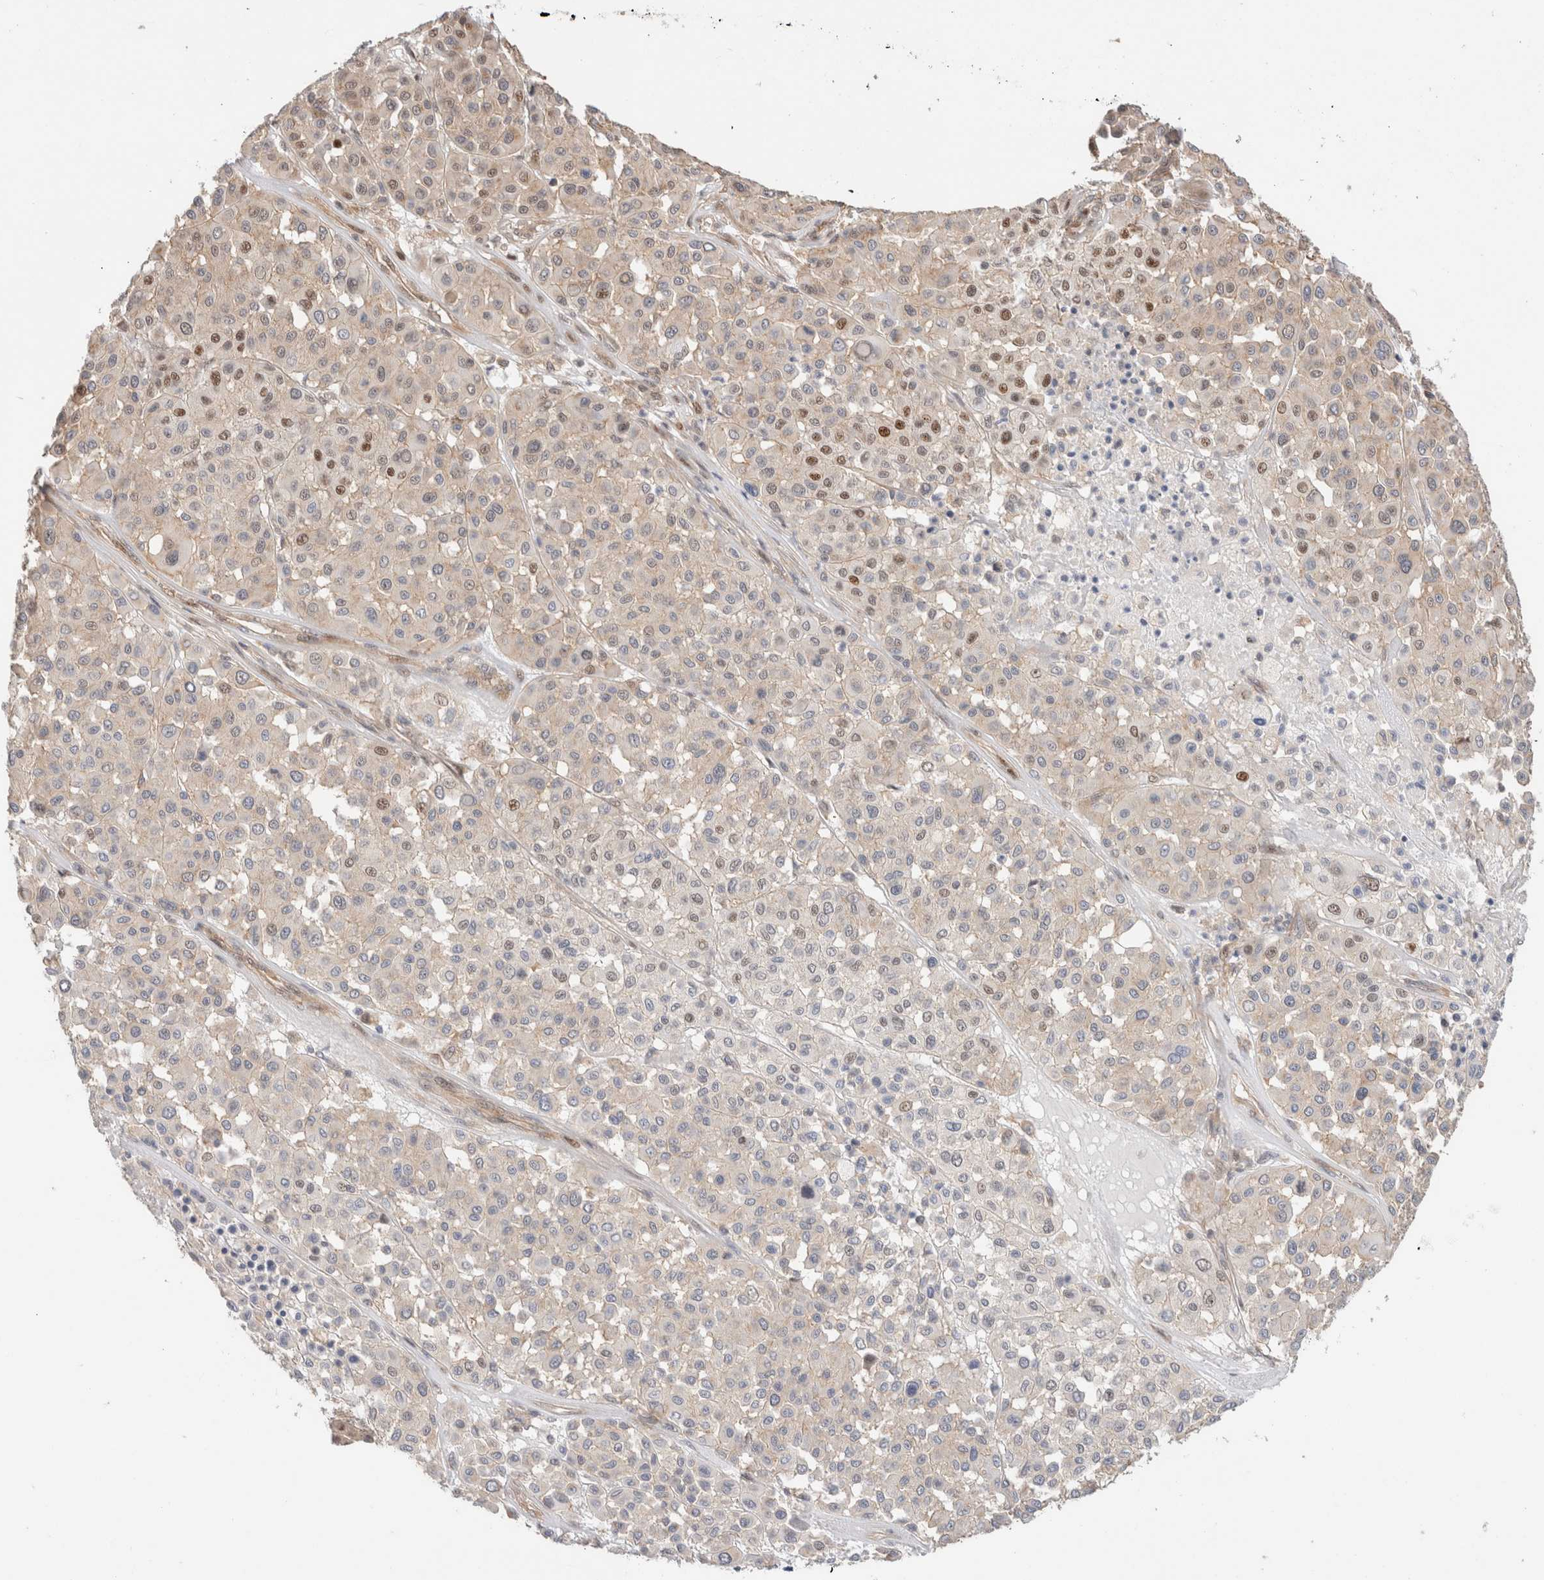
{"staining": {"intensity": "moderate", "quantity": "<25%", "location": "nuclear"}, "tissue": "melanoma", "cell_type": "Tumor cells", "image_type": "cancer", "snomed": [{"axis": "morphology", "description": "Malignant melanoma, Metastatic site"}, {"axis": "topography", "description": "Soft tissue"}], "caption": "Protein staining by IHC exhibits moderate nuclear positivity in approximately <25% of tumor cells in melanoma.", "gene": "ID3", "patient": {"sex": "male", "age": 41}}